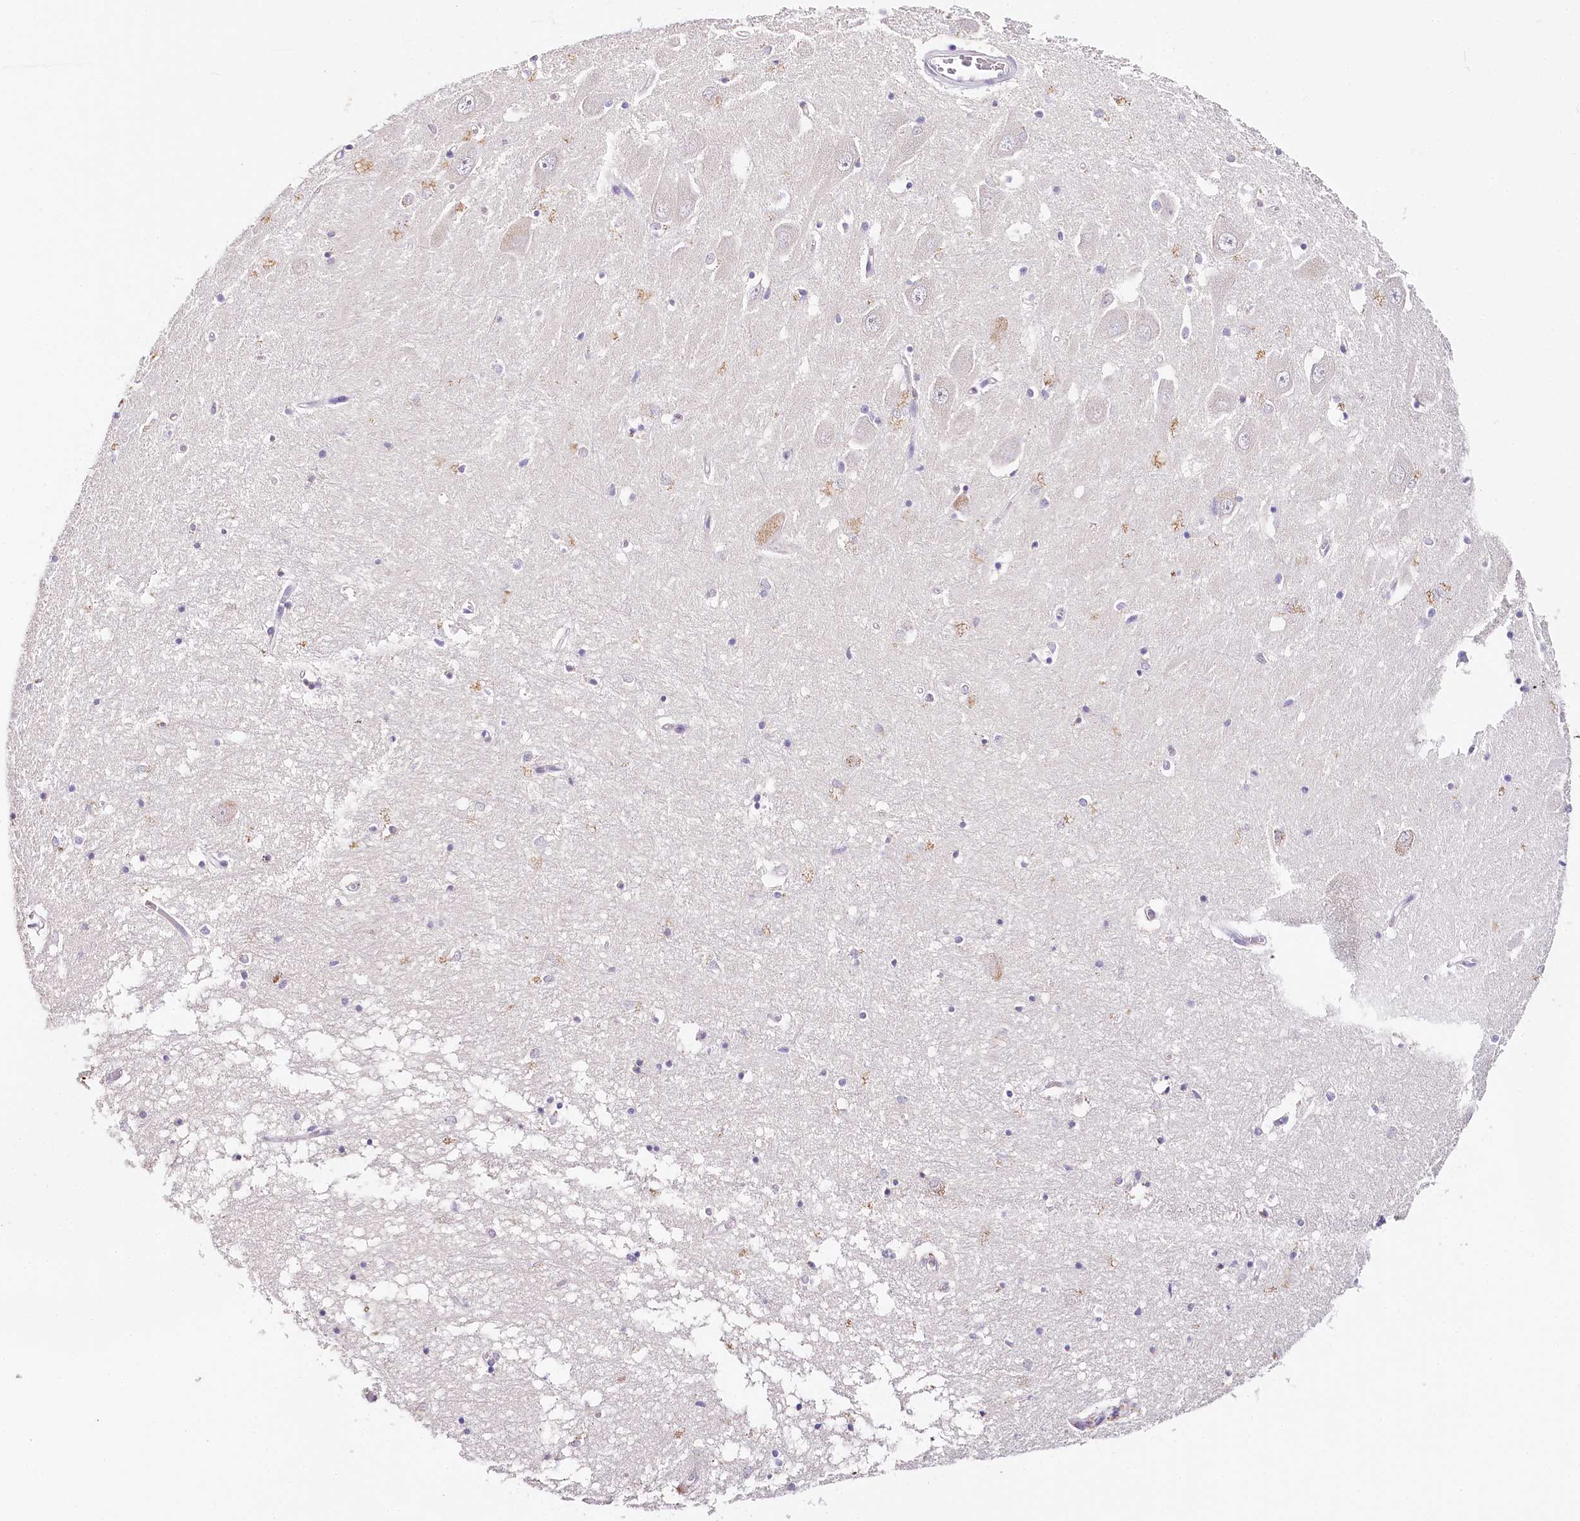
{"staining": {"intensity": "weak", "quantity": "<25%", "location": "cytoplasmic/membranous"}, "tissue": "hippocampus", "cell_type": "Glial cells", "image_type": "normal", "snomed": [{"axis": "morphology", "description": "Normal tissue, NOS"}, {"axis": "topography", "description": "Hippocampus"}], "caption": "High power microscopy histopathology image of an immunohistochemistry (IHC) photomicrograph of benign hippocampus, revealing no significant positivity in glial cells.", "gene": "TP53", "patient": {"sex": "male", "age": 70}}